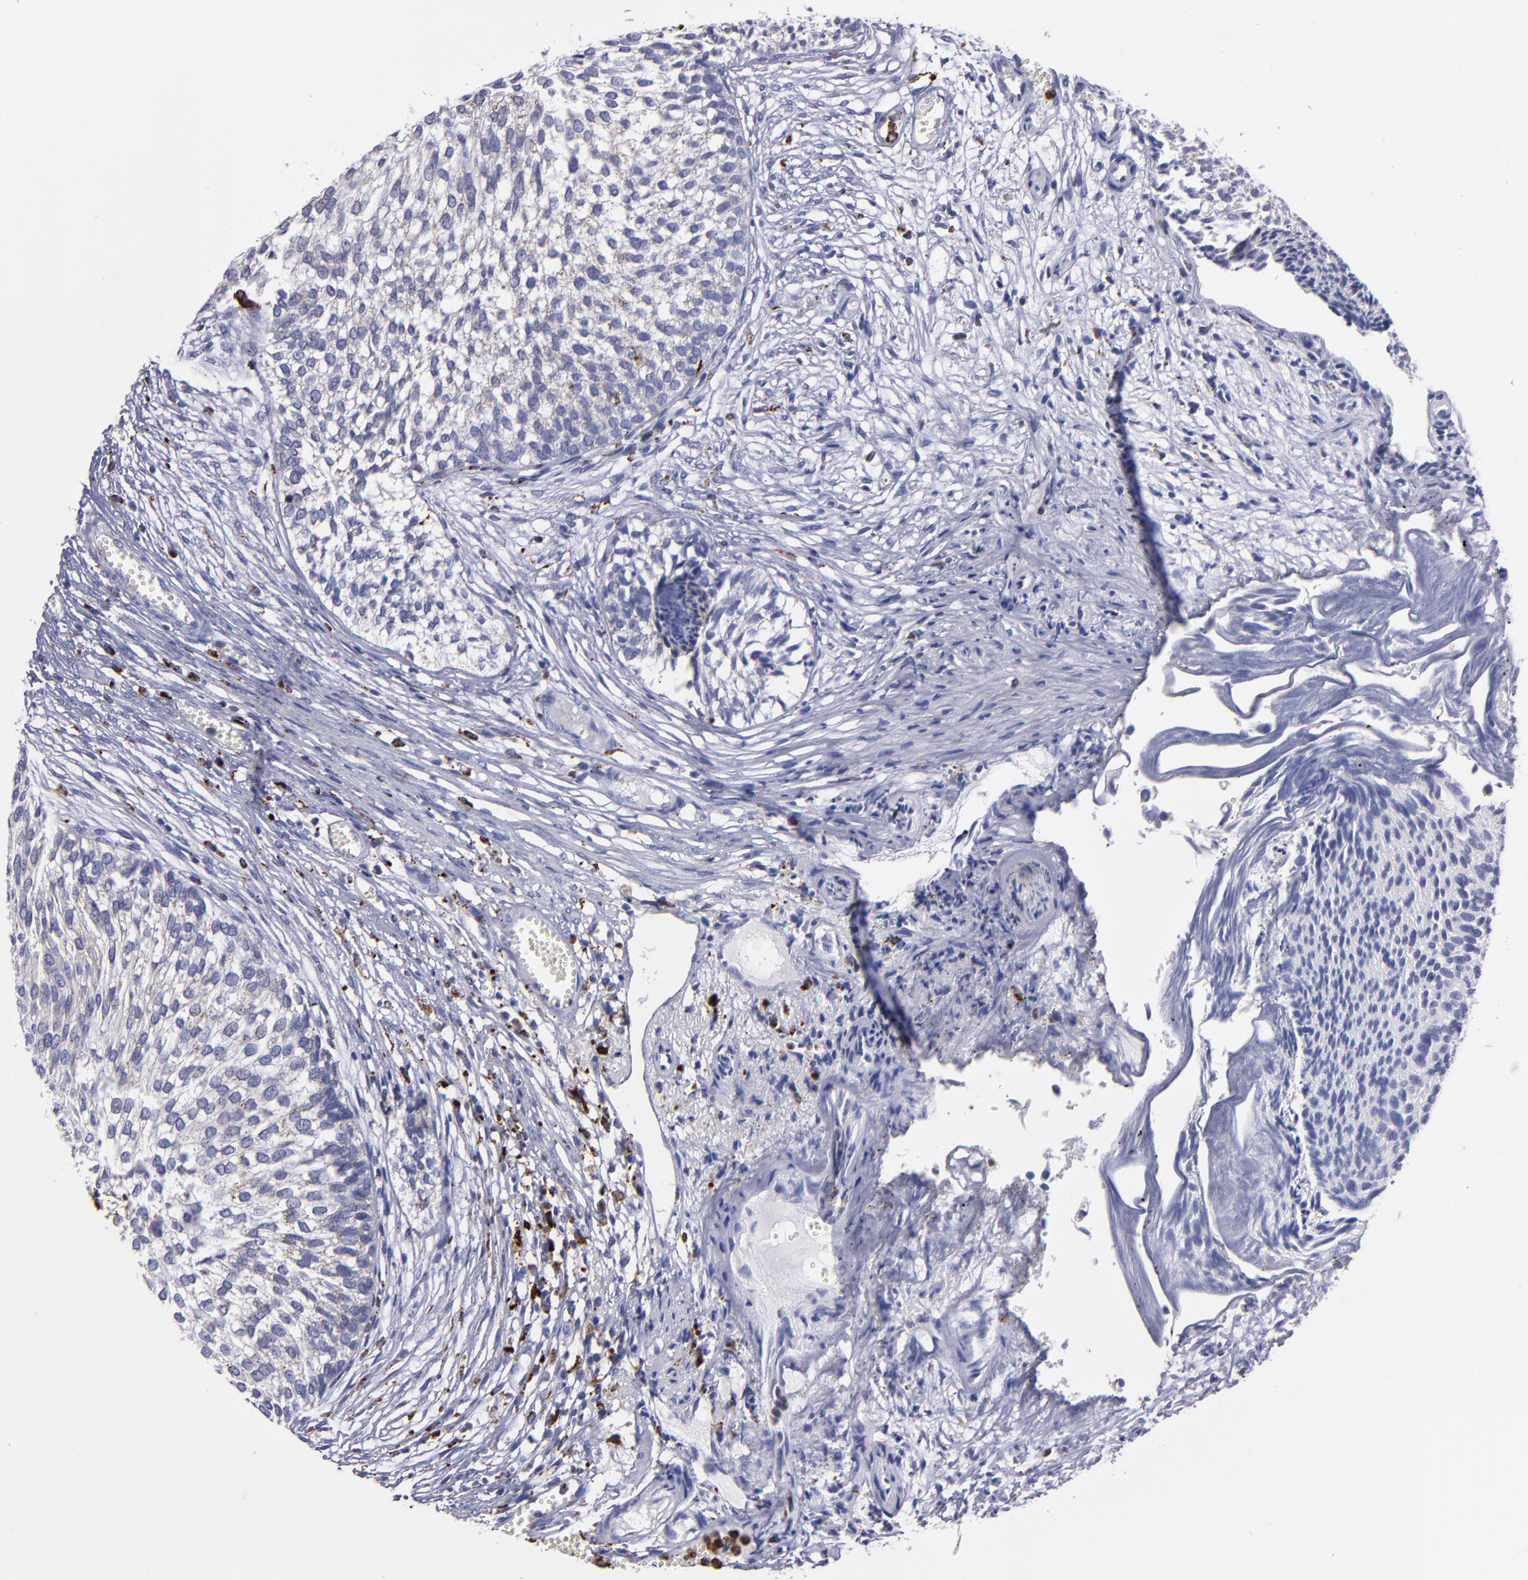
{"staining": {"intensity": "negative", "quantity": "none", "location": "none"}, "tissue": "urothelial cancer", "cell_type": "Tumor cells", "image_type": "cancer", "snomed": [{"axis": "morphology", "description": "Urothelial carcinoma, Low grade"}, {"axis": "topography", "description": "Urinary bladder"}], "caption": "Tumor cells are negative for protein expression in human urothelial cancer.", "gene": "CTSS", "patient": {"sex": "male", "age": 84}}